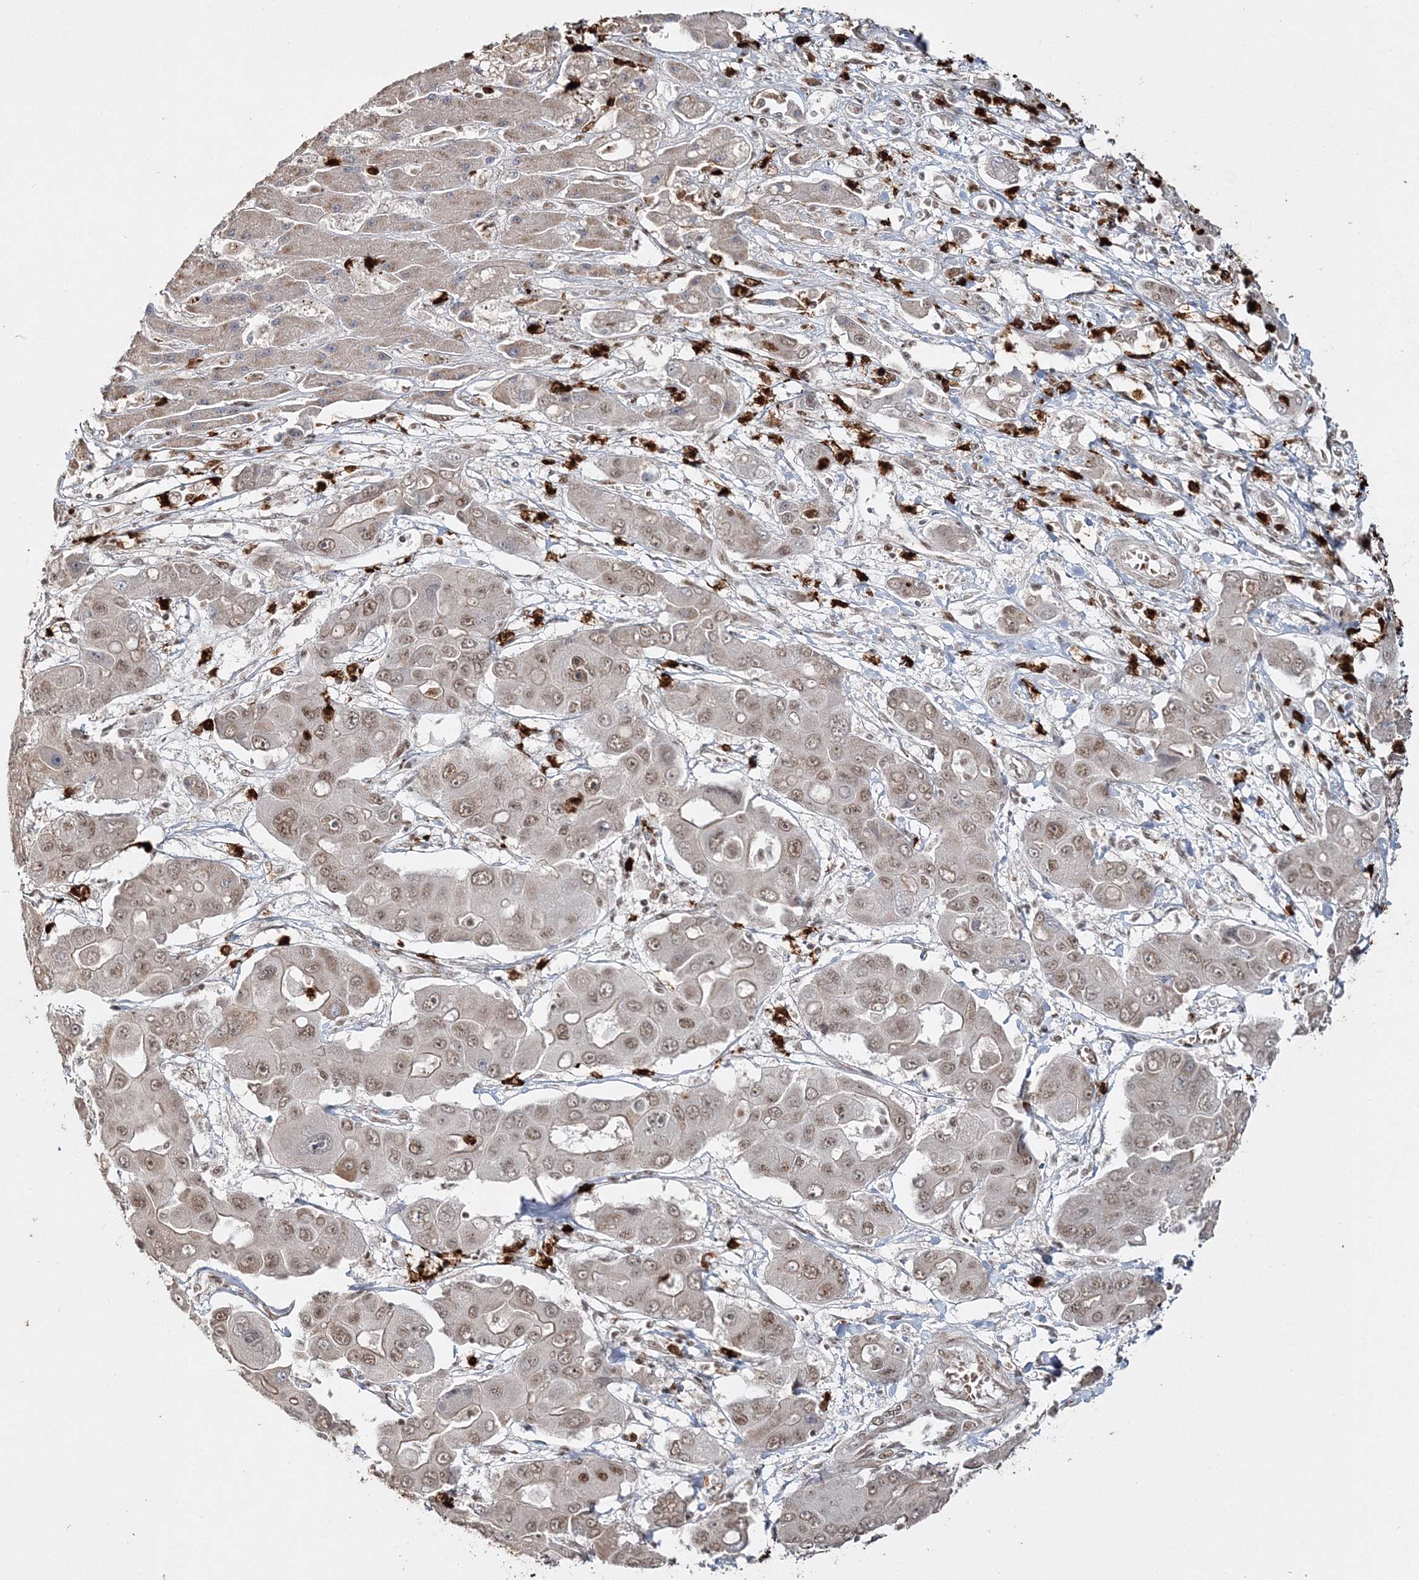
{"staining": {"intensity": "weak", "quantity": ">75%", "location": "nuclear"}, "tissue": "liver cancer", "cell_type": "Tumor cells", "image_type": "cancer", "snomed": [{"axis": "morphology", "description": "Cholangiocarcinoma"}, {"axis": "topography", "description": "Liver"}], "caption": "IHC micrograph of human liver cholangiocarcinoma stained for a protein (brown), which demonstrates low levels of weak nuclear staining in about >75% of tumor cells.", "gene": "QRICH1", "patient": {"sex": "male", "age": 67}}